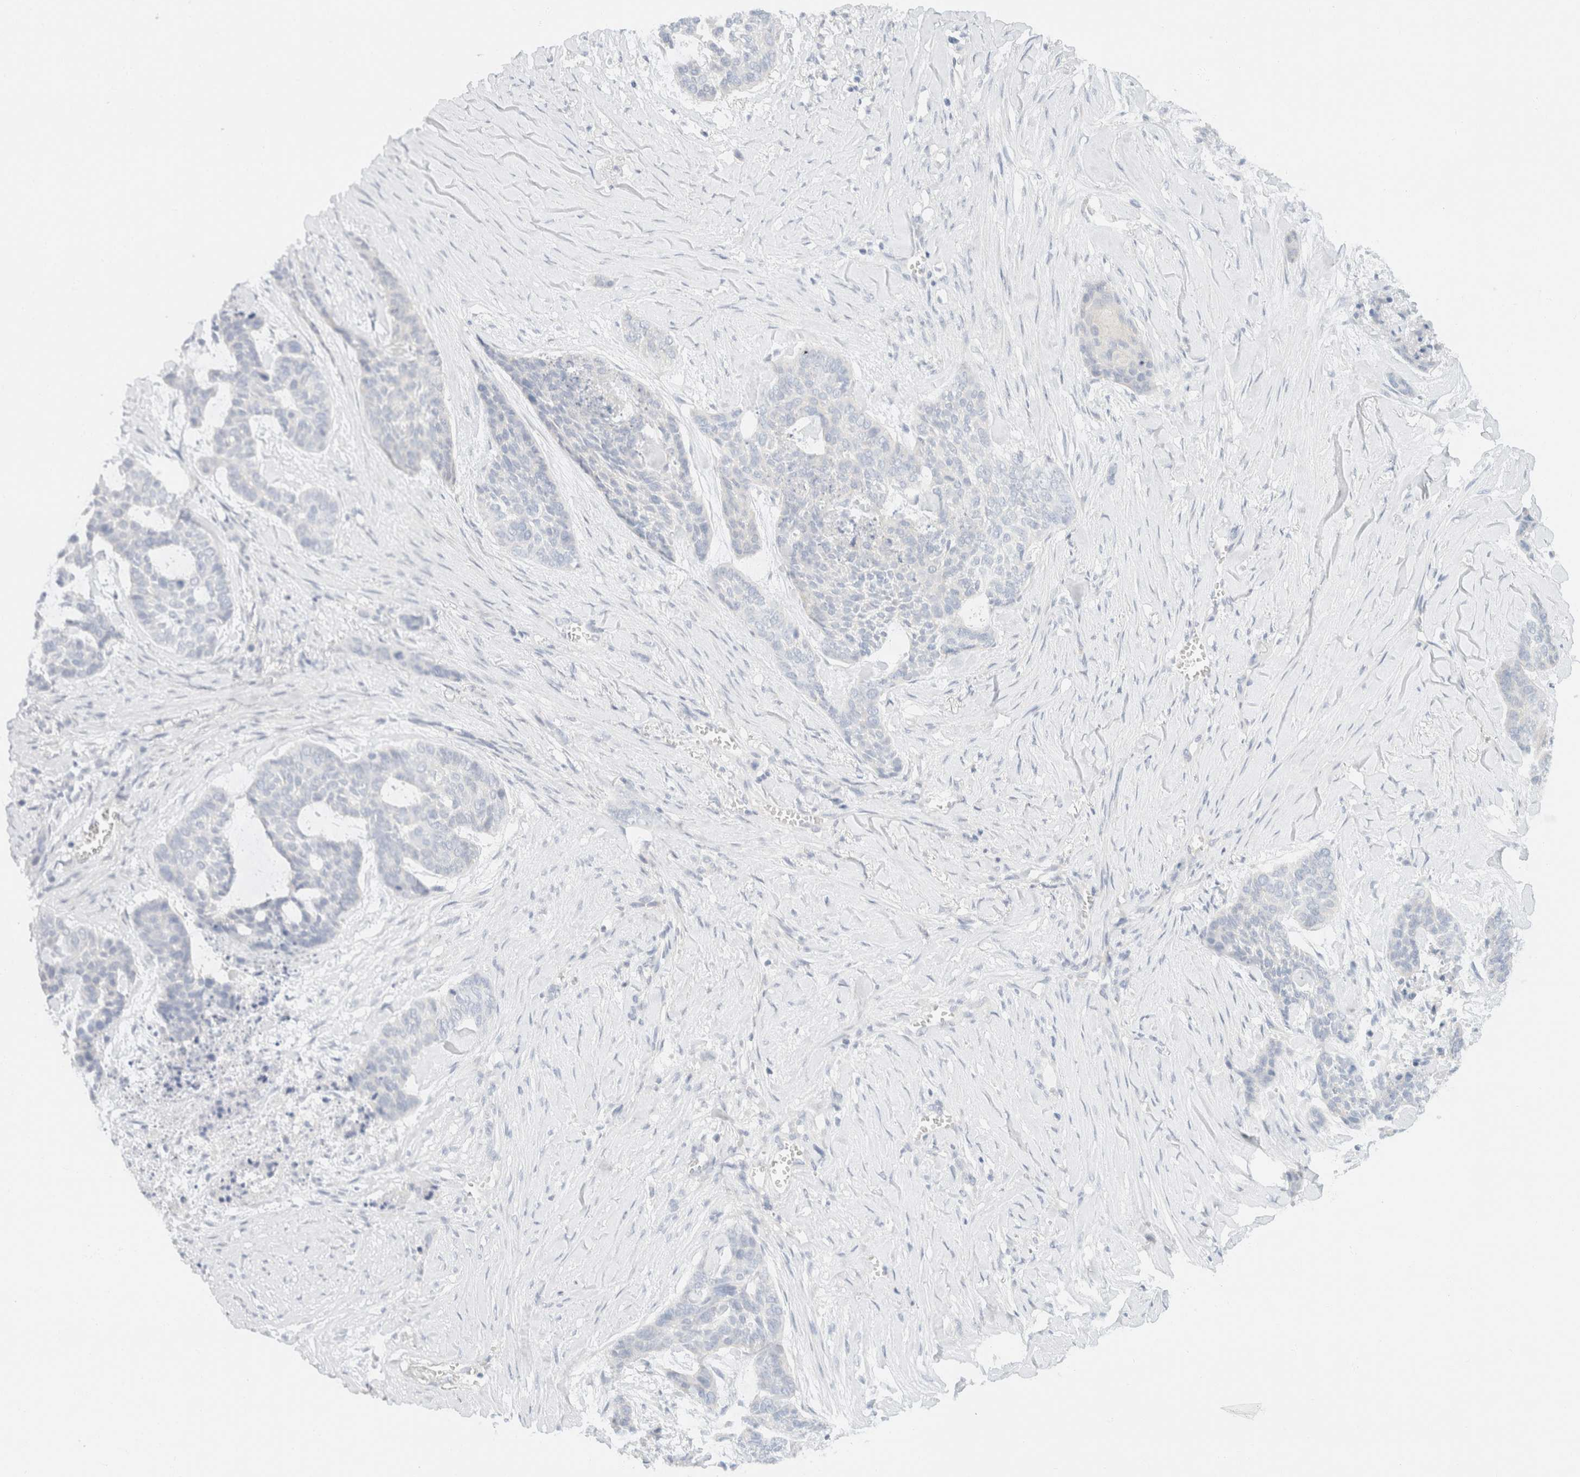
{"staining": {"intensity": "negative", "quantity": "none", "location": "none"}, "tissue": "skin cancer", "cell_type": "Tumor cells", "image_type": "cancer", "snomed": [{"axis": "morphology", "description": "Basal cell carcinoma"}, {"axis": "topography", "description": "Skin"}], "caption": "Protein analysis of basal cell carcinoma (skin) displays no significant expression in tumor cells.", "gene": "SH3GLB2", "patient": {"sex": "female", "age": 64}}